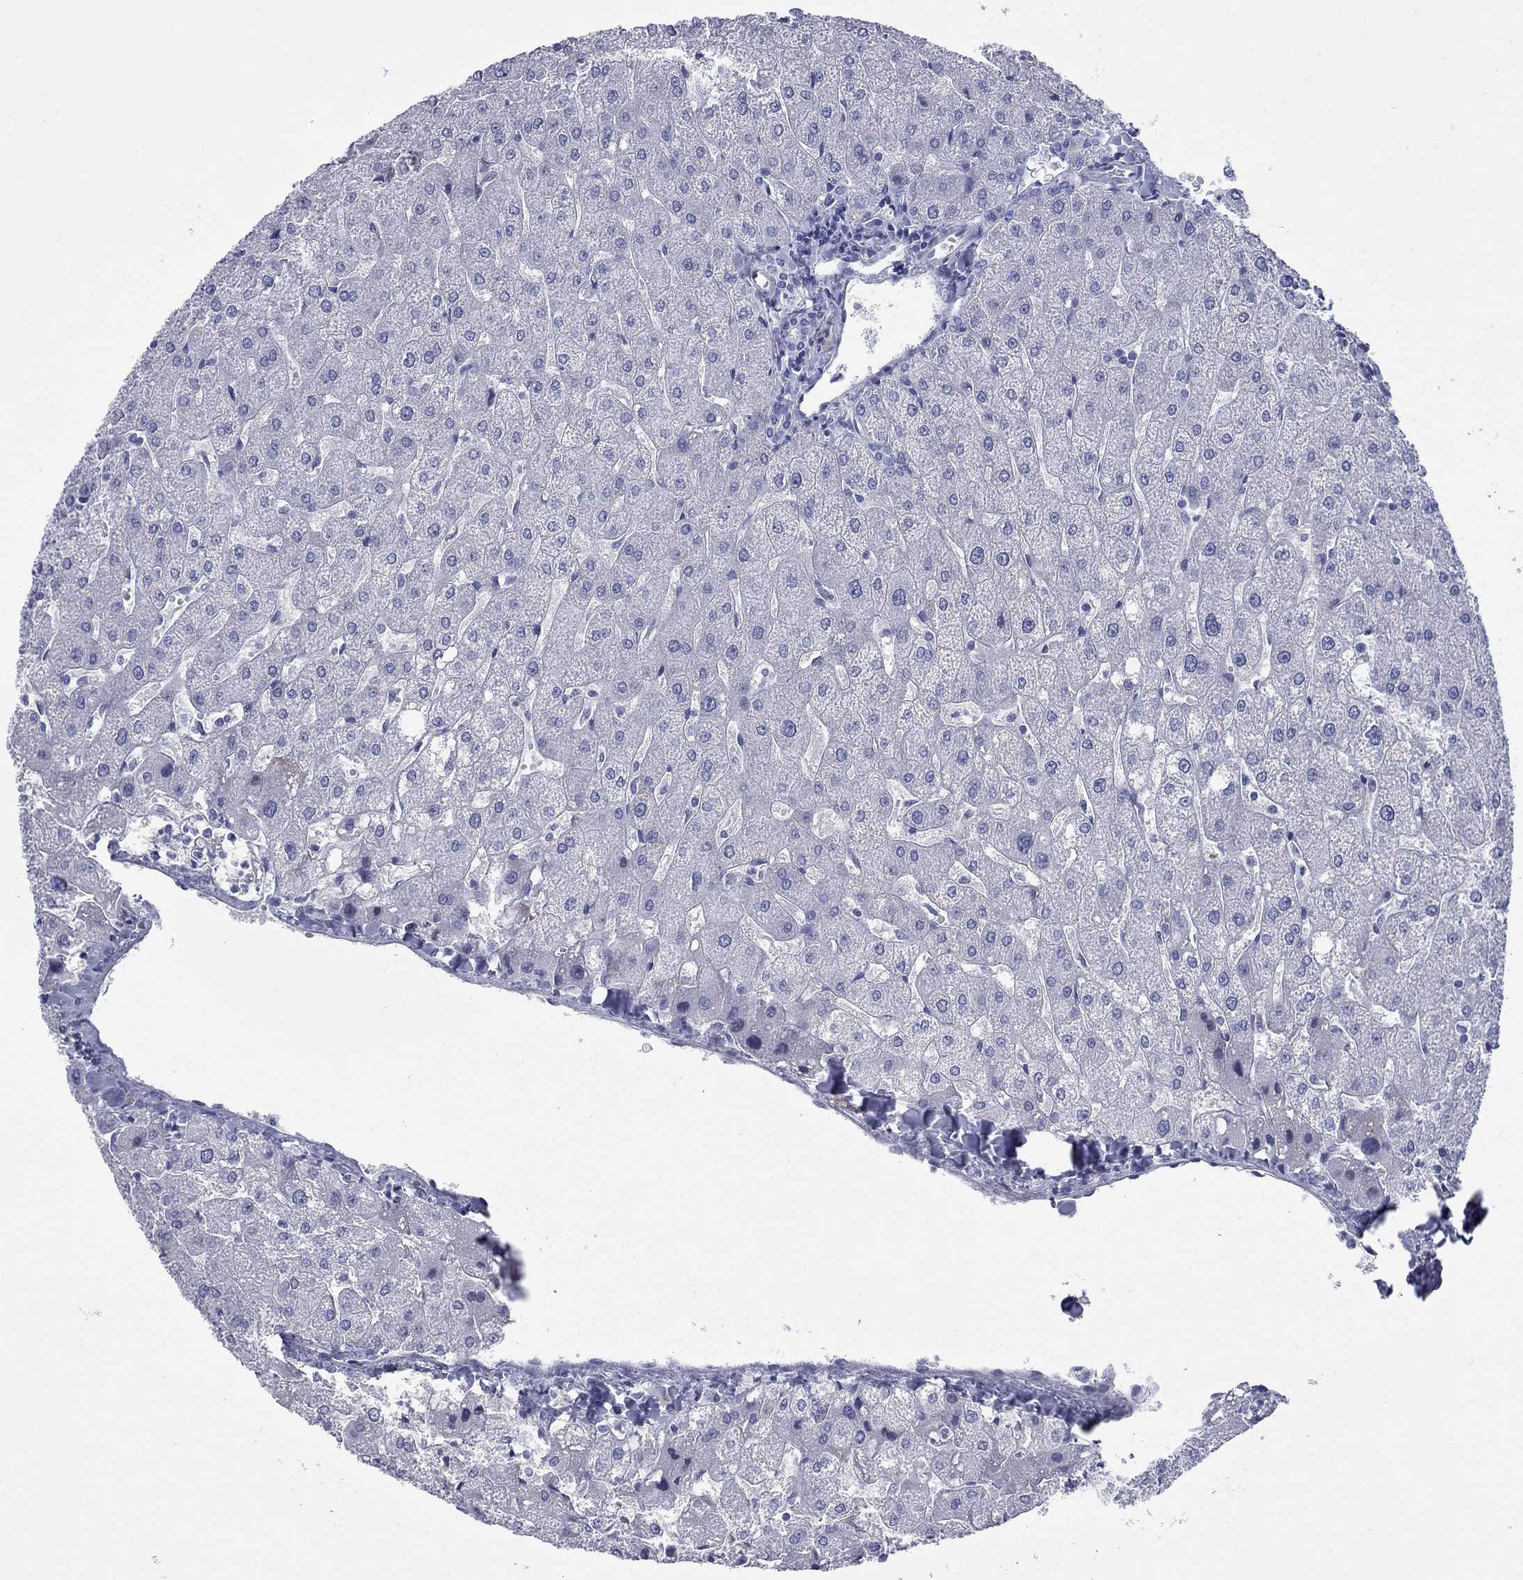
{"staining": {"intensity": "negative", "quantity": "none", "location": "none"}, "tissue": "liver", "cell_type": "Cholangiocytes", "image_type": "normal", "snomed": [{"axis": "morphology", "description": "Normal tissue, NOS"}, {"axis": "topography", "description": "Liver"}], "caption": "This micrograph is of normal liver stained with IHC to label a protein in brown with the nuclei are counter-stained blue. There is no staining in cholangiocytes.", "gene": "CCNA1", "patient": {"sex": "male", "age": 67}}